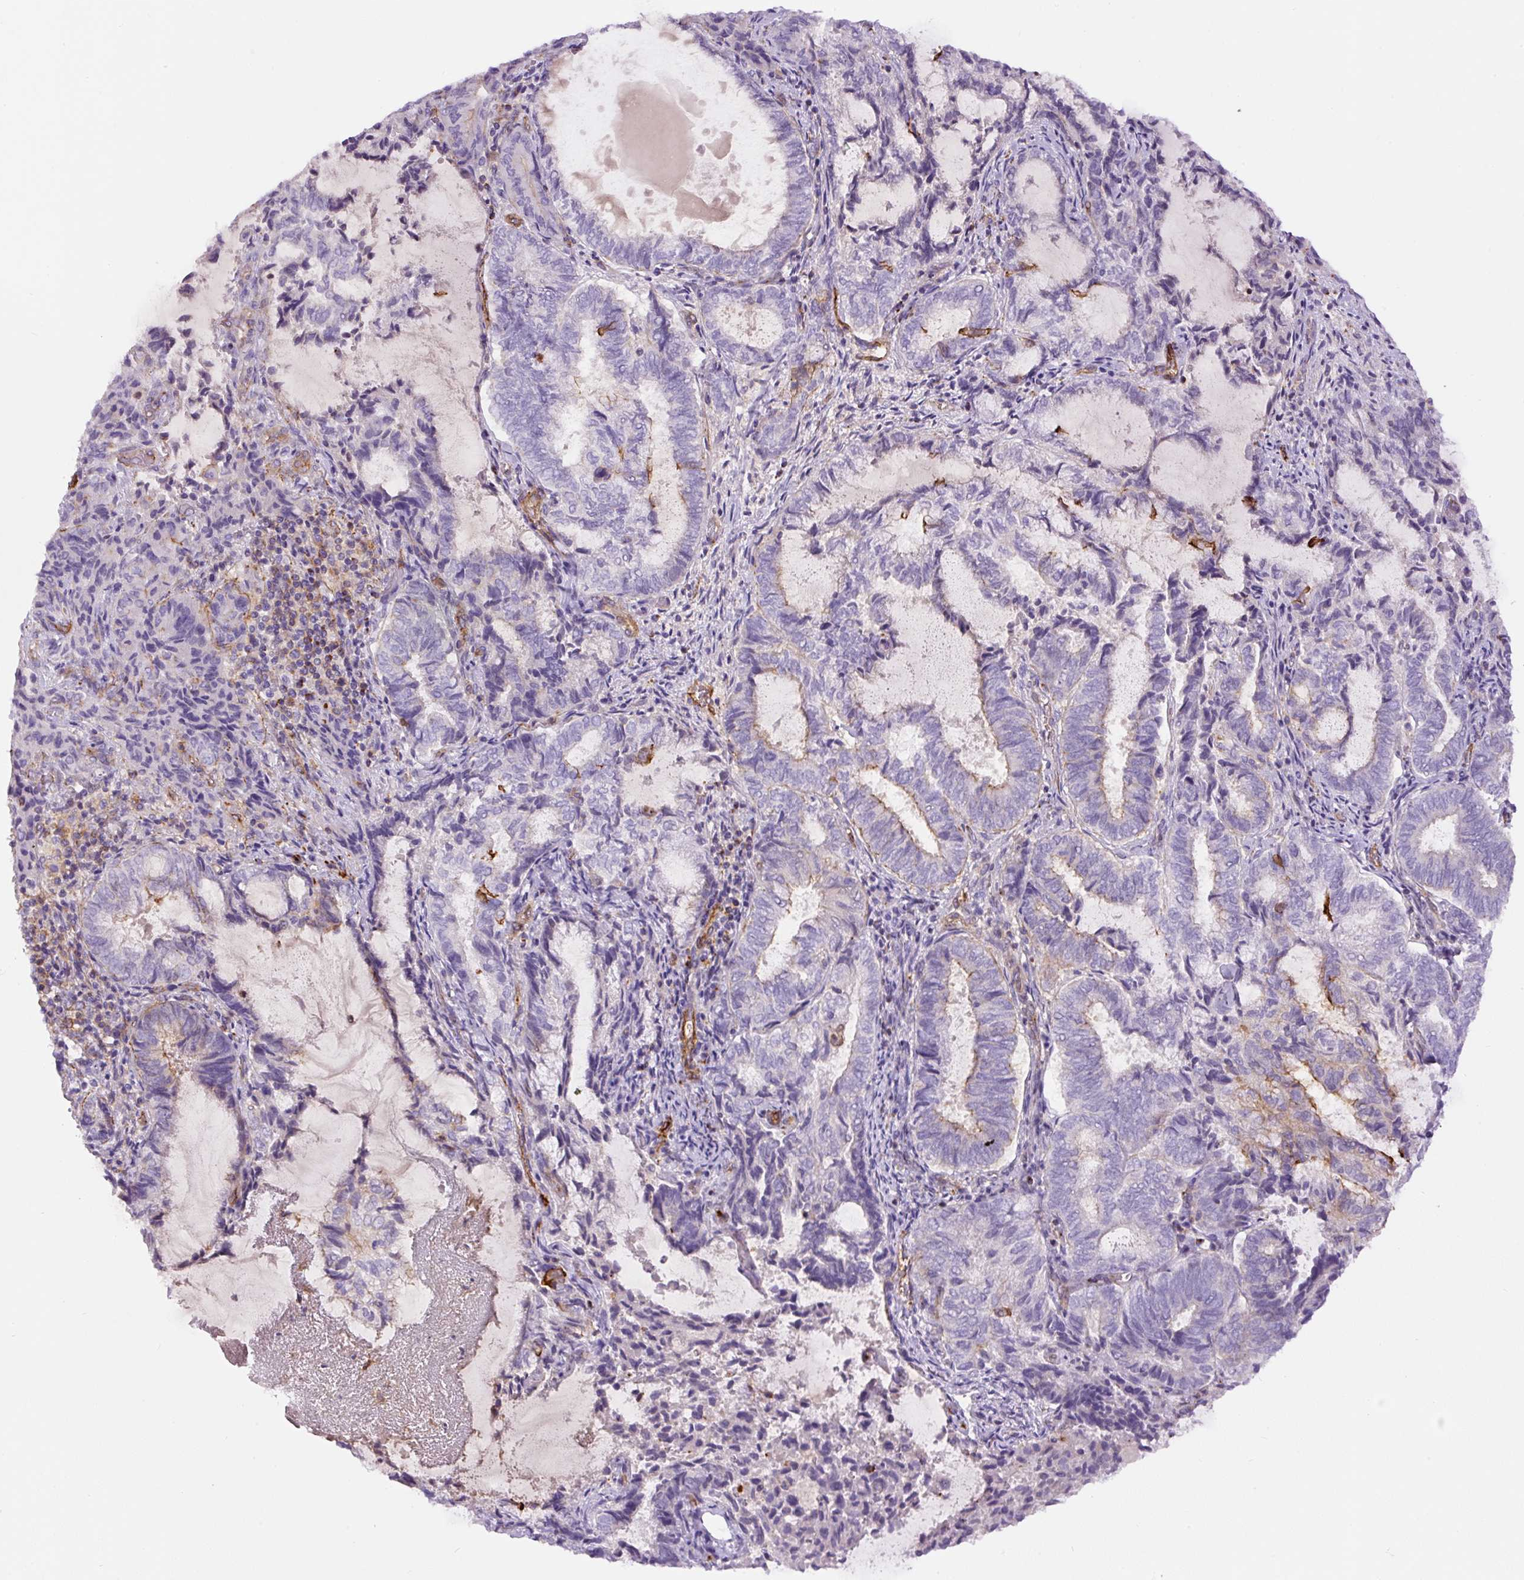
{"staining": {"intensity": "weak", "quantity": "<25%", "location": "cytoplasmic/membranous"}, "tissue": "endometrial cancer", "cell_type": "Tumor cells", "image_type": "cancer", "snomed": [{"axis": "morphology", "description": "Adenocarcinoma, NOS"}, {"axis": "topography", "description": "Endometrium"}], "caption": "There is no significant staining in tumor cells of endometrial cancer. Nuclei are stained in blue.", "gene": "B3GALT5", "patient": {"sex": "female", "age": 80}}